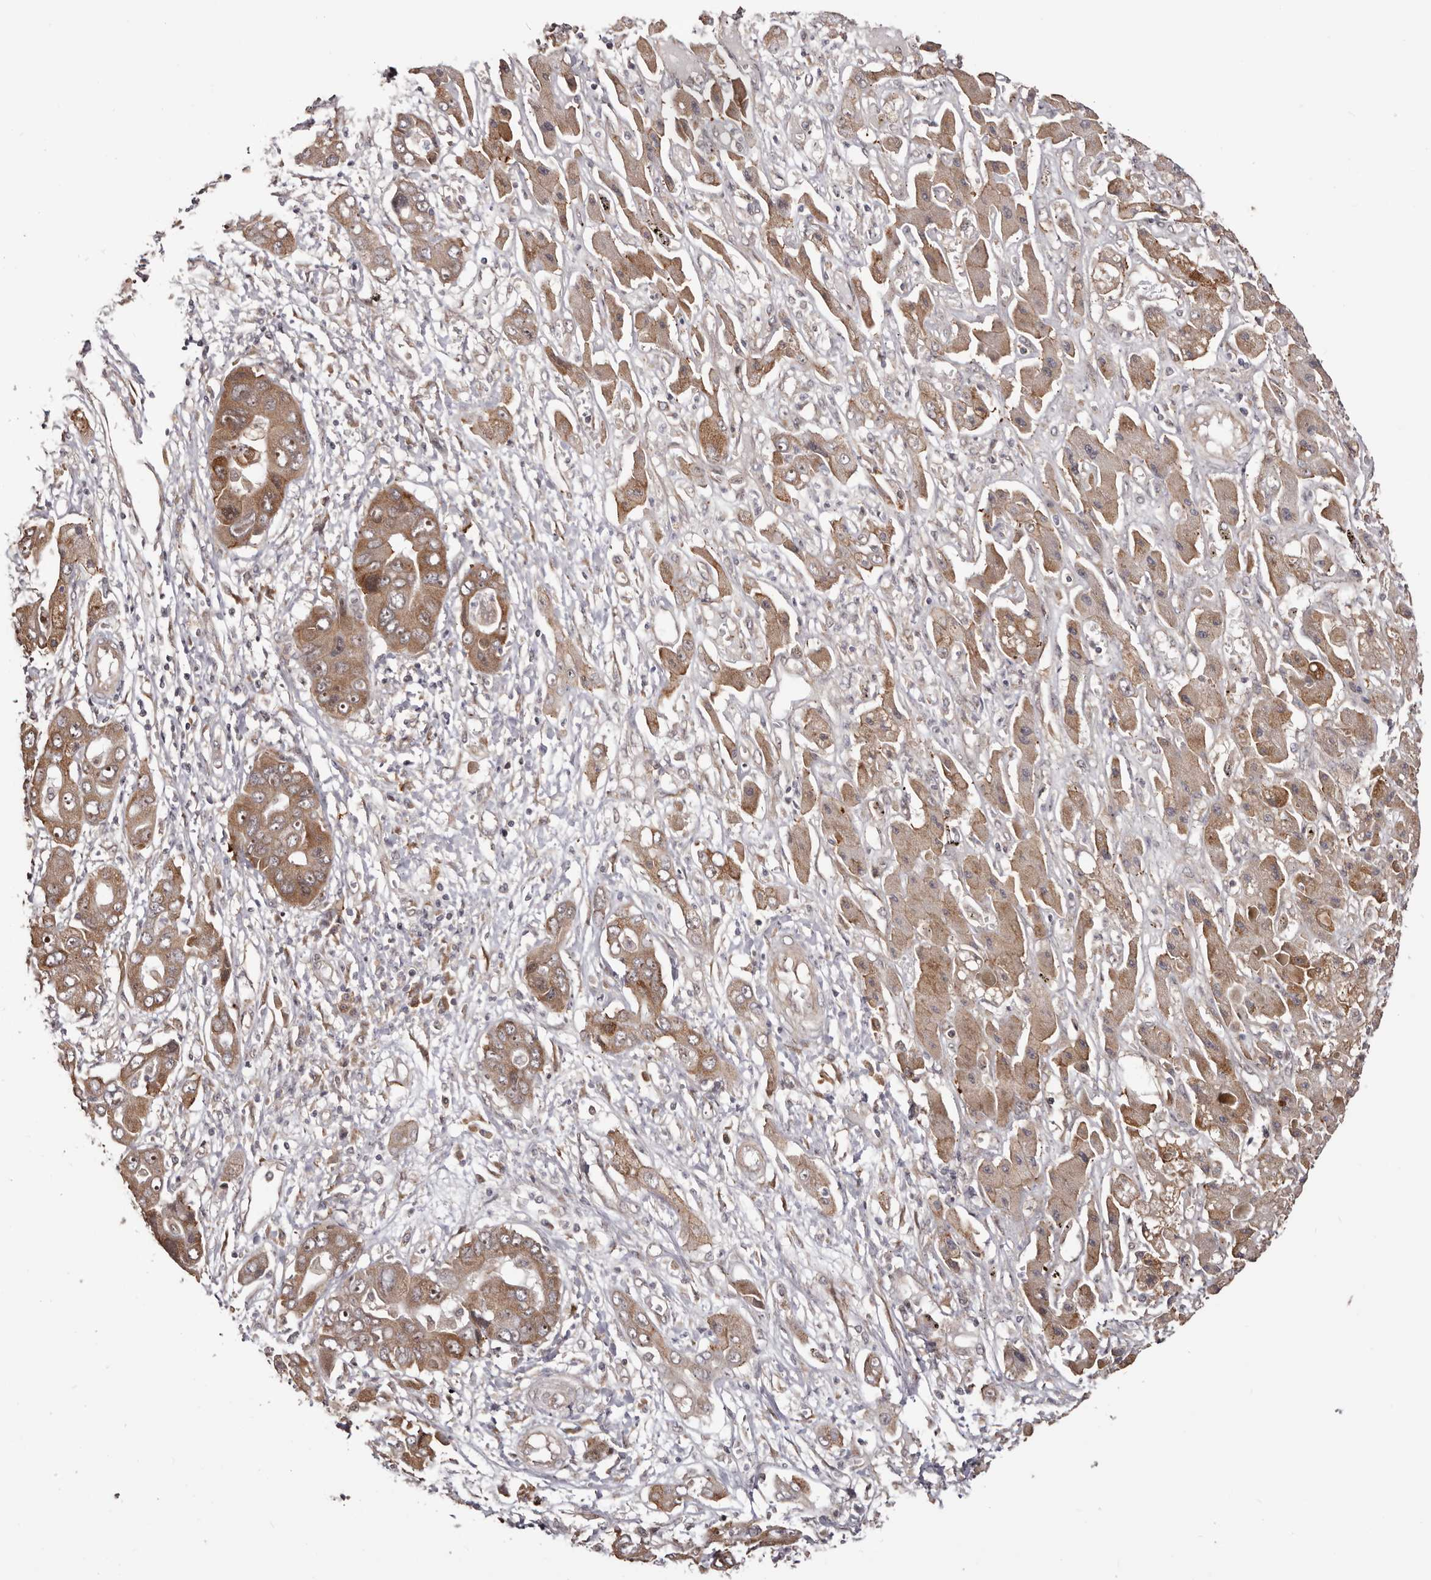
{"staining": {"intensity": "moderate", "quantity": ">75%", "location": "cytoplasmic/membranous,nuclear"}, "tissue": "liver cancer", "cell_type": "Tumor cells", "image_type": "cancer", "snomed": [{"axis": "morphology", "description": "Cholangiocarcinoma"}, {"axis": "topography", "description": "Liver"}], "caption": "About >75% of tumor cells in liver cancer show moderate cytoplasmic/membranous and nuclear protein positivity as visualized by brown immunohistochemical staining.", "gene": "NOL12", "patient": {"sex": "male", "age": 67}}